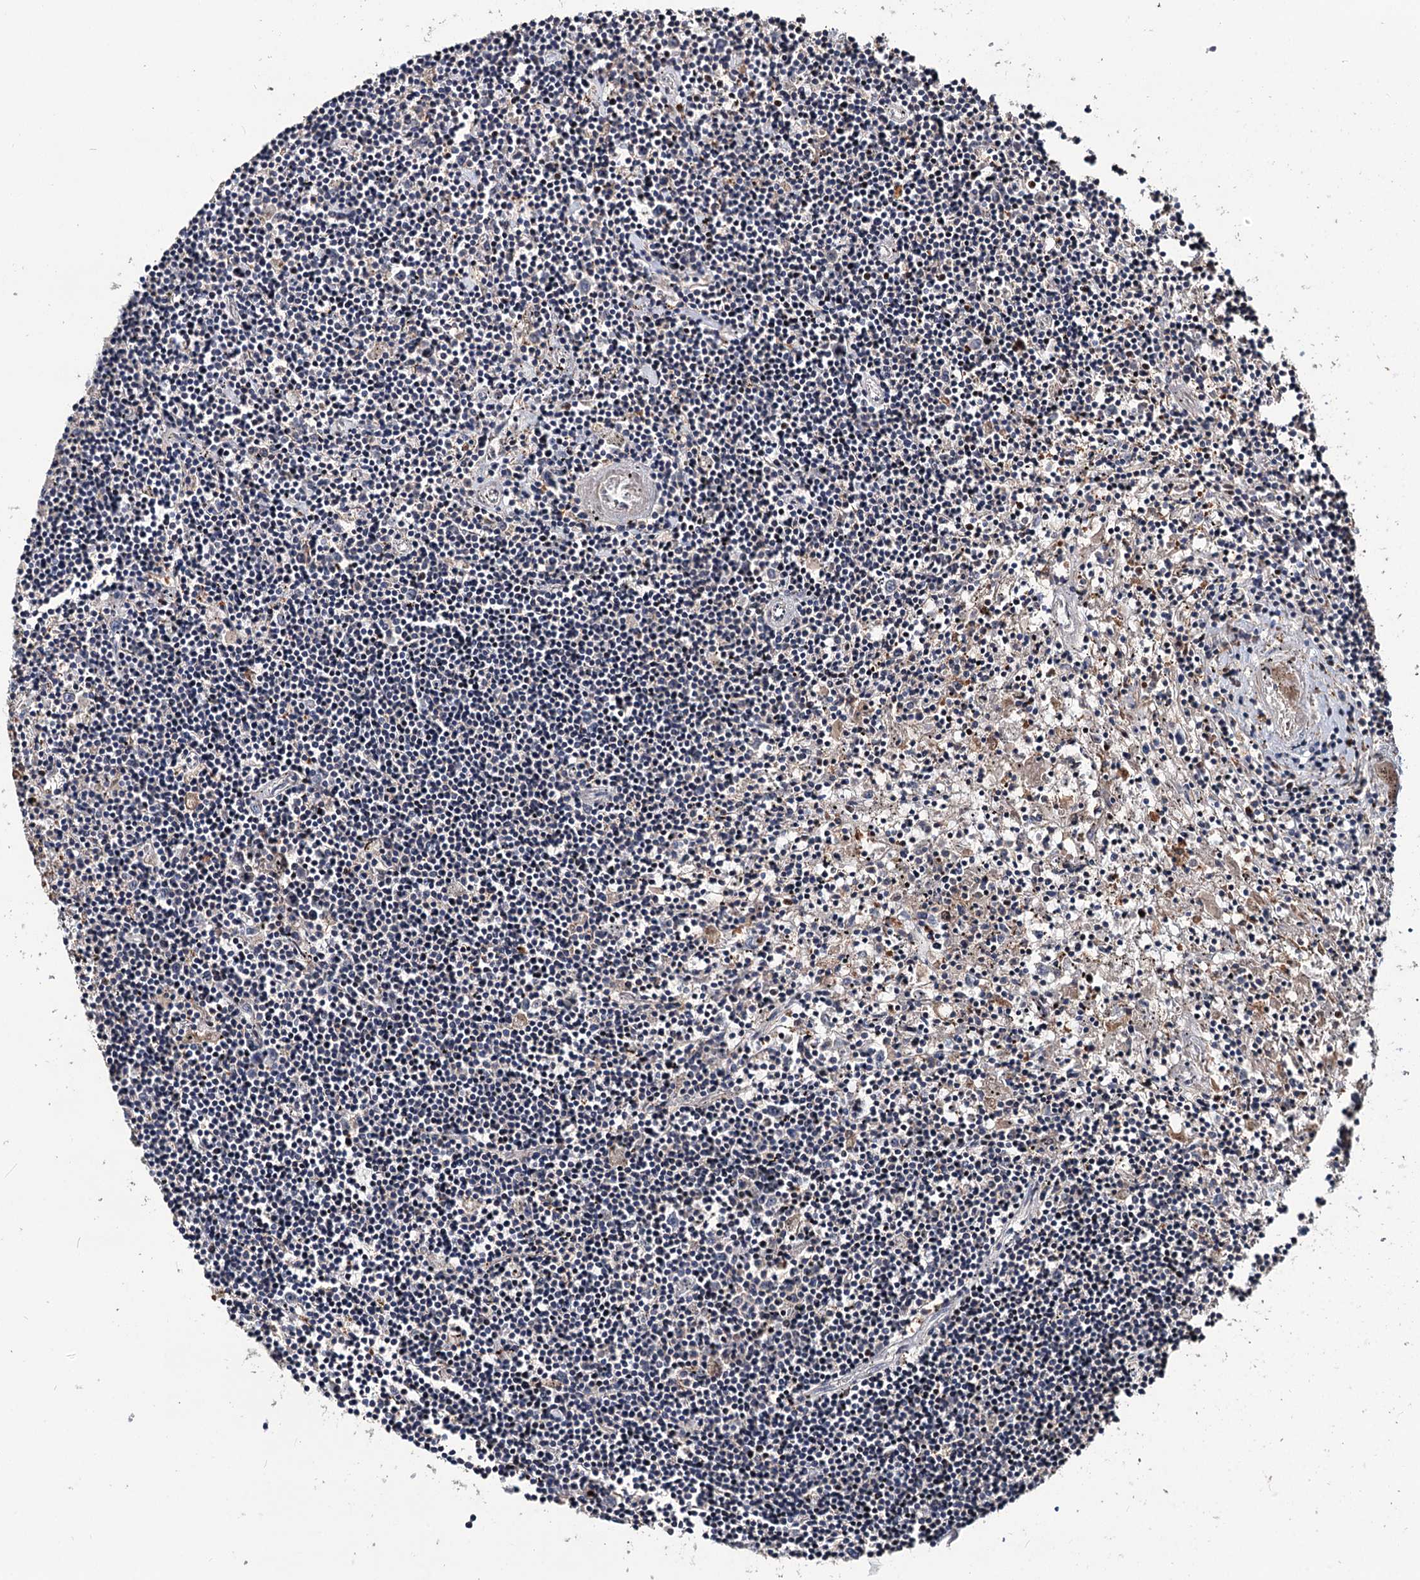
{"staining": {"intensity": "negative", "quantity": "none", "location": "none"}, "tissue": "lymphoma", "cell_type": "Tumor cells", "image_type": "cancer", "snomed": [{"axis": "morphology", "description": "Malignant lymphoma, non-Hodgkin's type, Low grade"}, {"axis": "topography", "description": "Spleen"}], "caption": "Immunohistochemistry of human lymphoma reveals no expression in tumor cells. (Brightfield microscopy of DAB (3,3'-diaminobenzidine) immunohistochemistry at high magnification).", "gene": "GRIP1", "patient": {"sex": "male", "age": 76}}